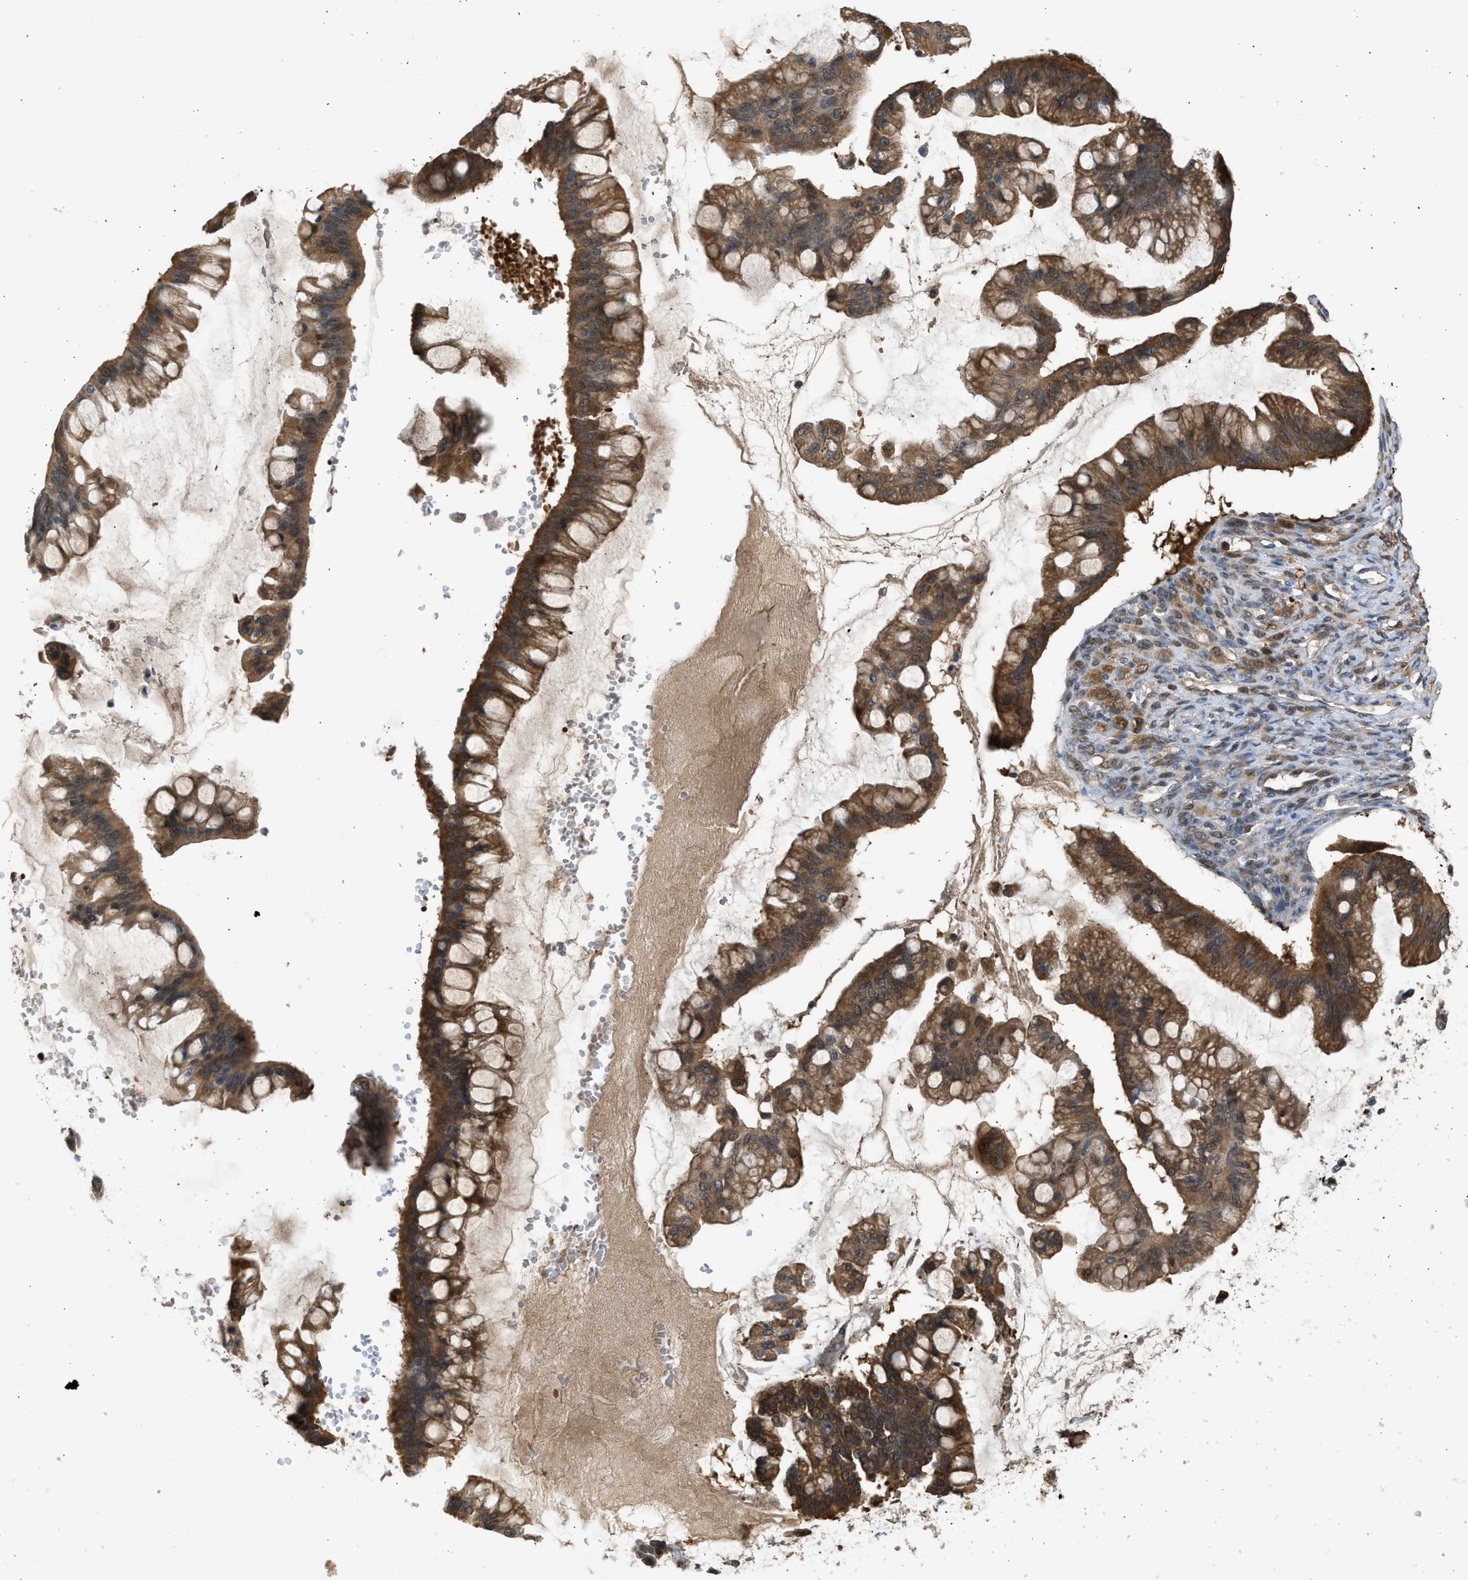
{"staining": {"intensity": "moderate", "quantity": ">75%", "location": "cytoplasmic/membranous"}, "tissue": "ovarian cancer", "cell_type": "Tumor cells", "image_type": "cancer", "snomed": [{"axis": "morphology", "description": "Cystadenocarcinoma, mucinous, NOS"}, {"axis": "topography", "description": "Ovary"}], "caption": "Moderate cytoplasmic/membranous staining is identified in about >75% of tumor cells in ovarian cancer. (DAB (3,3'-diaminobenzidine) = brown stain, brightfield microscopy at high magnification).", "gene": "MAPK7", "patient": {"sex": "female", "age": 73}}